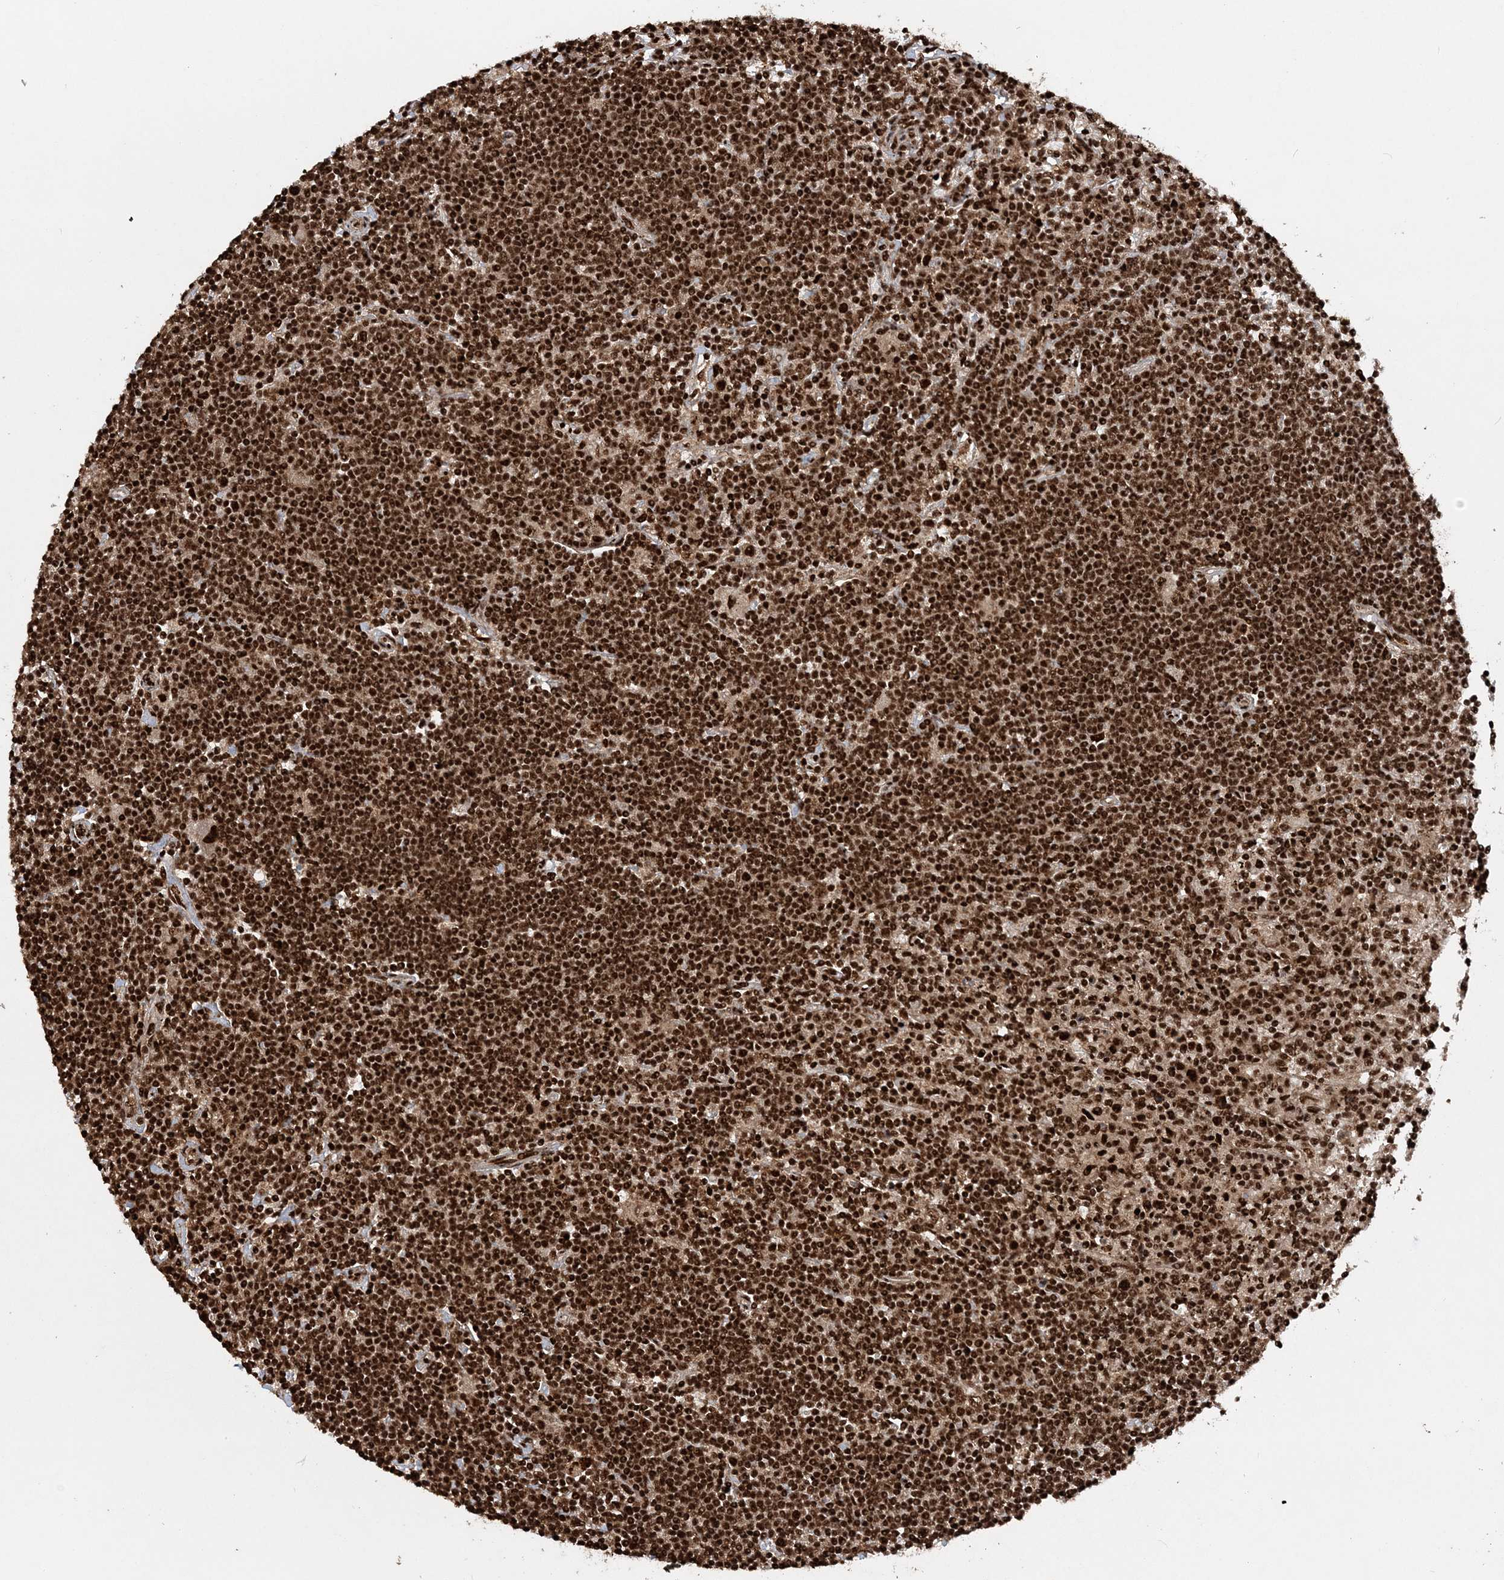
{"staining": {"intensity": "strong", "quantity": ">75%", "location": "nuclear"}, "tissue": "lymphoma", "cell_type": "Tumor cells", "image_type": "cancer", "snomed": [{"axis": "morphology", "description": "Malignant lymphoma, non-Hodgkin's type, Low grade"}, {"axis": "topography", "description": "Spleen"}], "caption": "DAB immunohistochemical staining of human low-grade malignant lymphoma, non-Hodgkin's type reveals strong nuclear protein expression in about >75% of tumor cells.", "gene": "EXOSC8", "patient": {"sex": "male", "age": 76}}